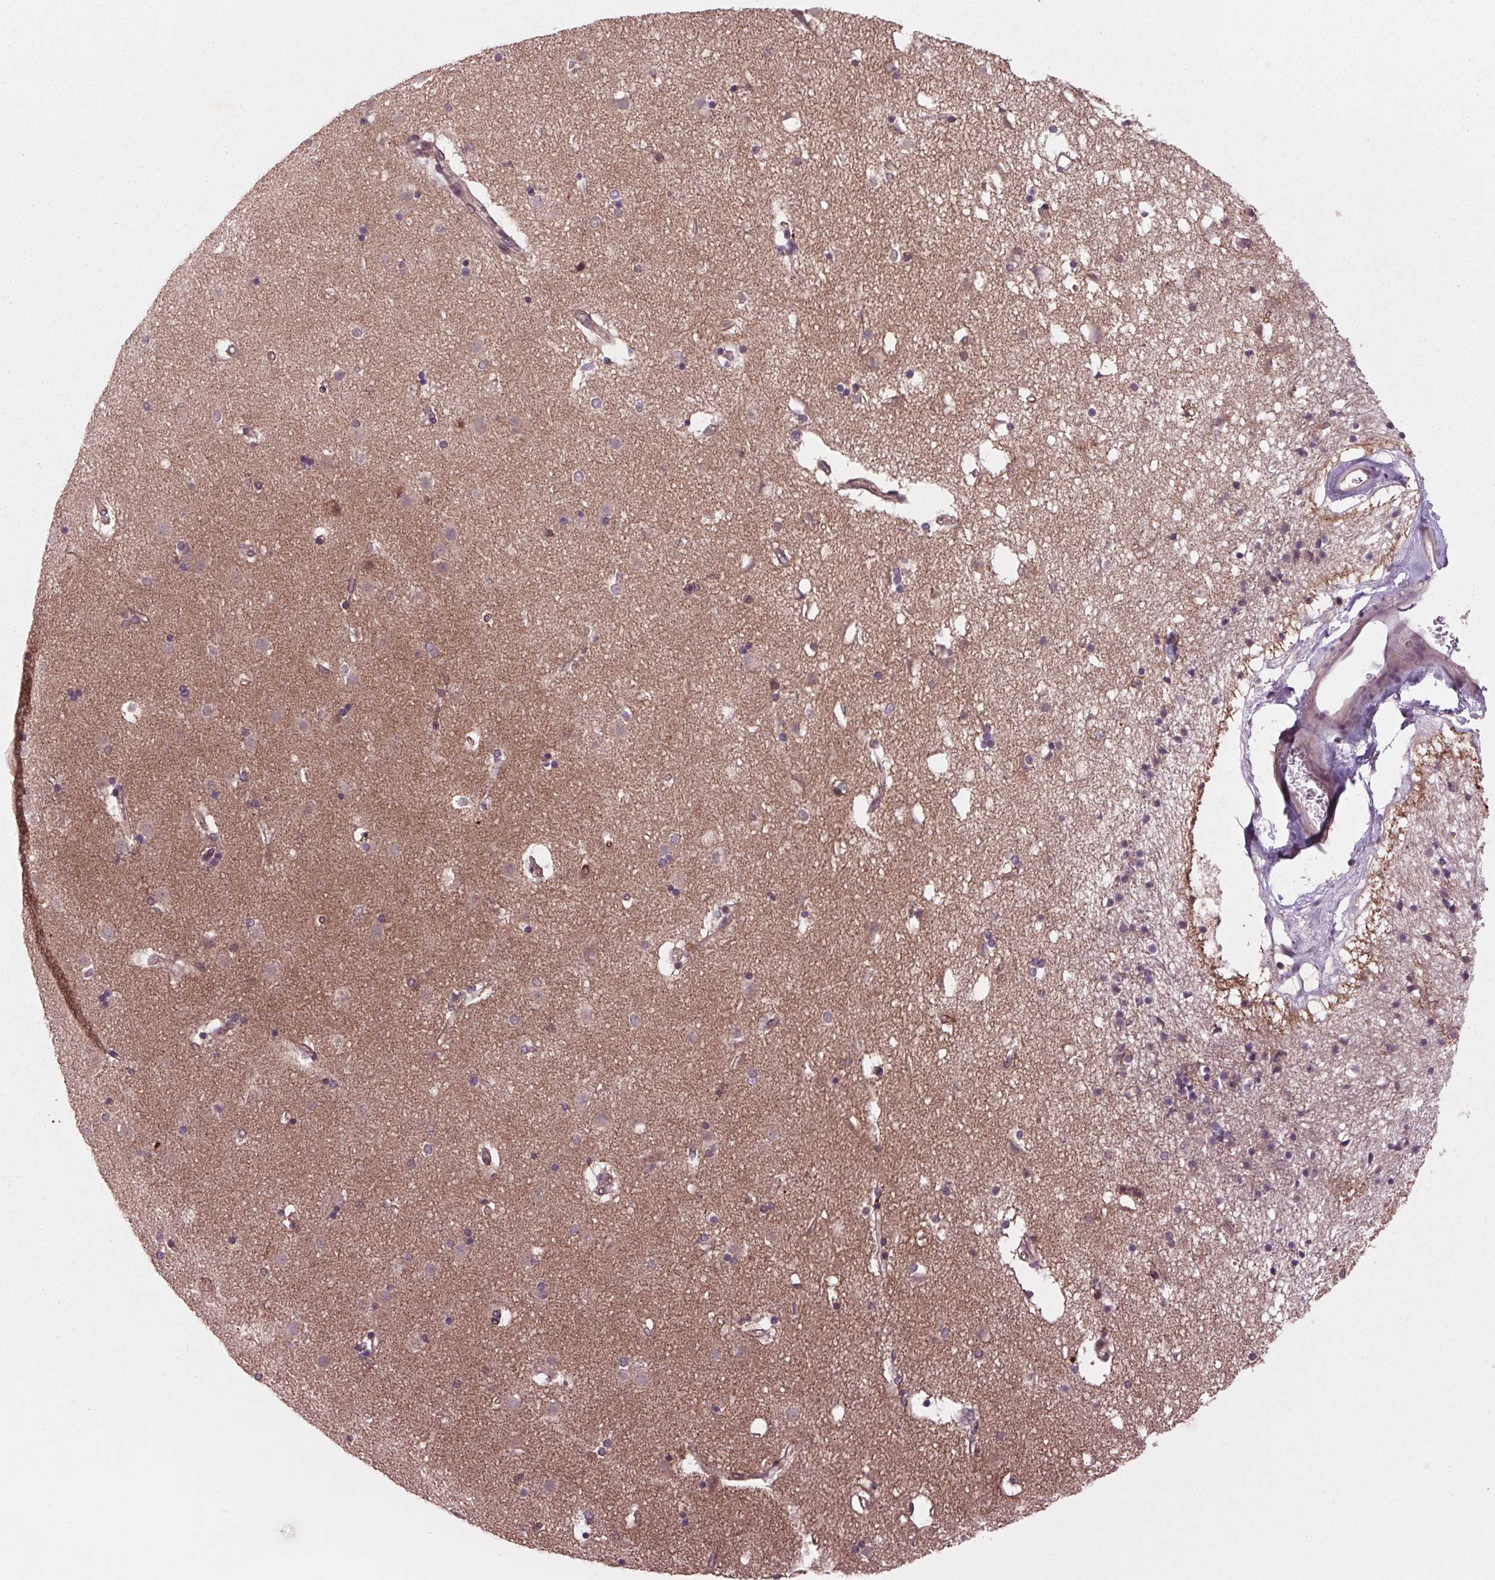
{"staining": {"intensity": "negative", "quantity": "none", "location": "none"}, "tissue": "caudate", "cell_type": "Glial cells", "image_type": "normal", "snomed": [{"axis": "morphology", "description": "Normal tissue, NOS"}, {"axis": "topography", "description": "Lateral ventricle wall"}], "caption": "IHC of normal caudate shows no expression in glial cells.", "gene": "MAPK8", "patient": {"sex": "female", "age": 71}}